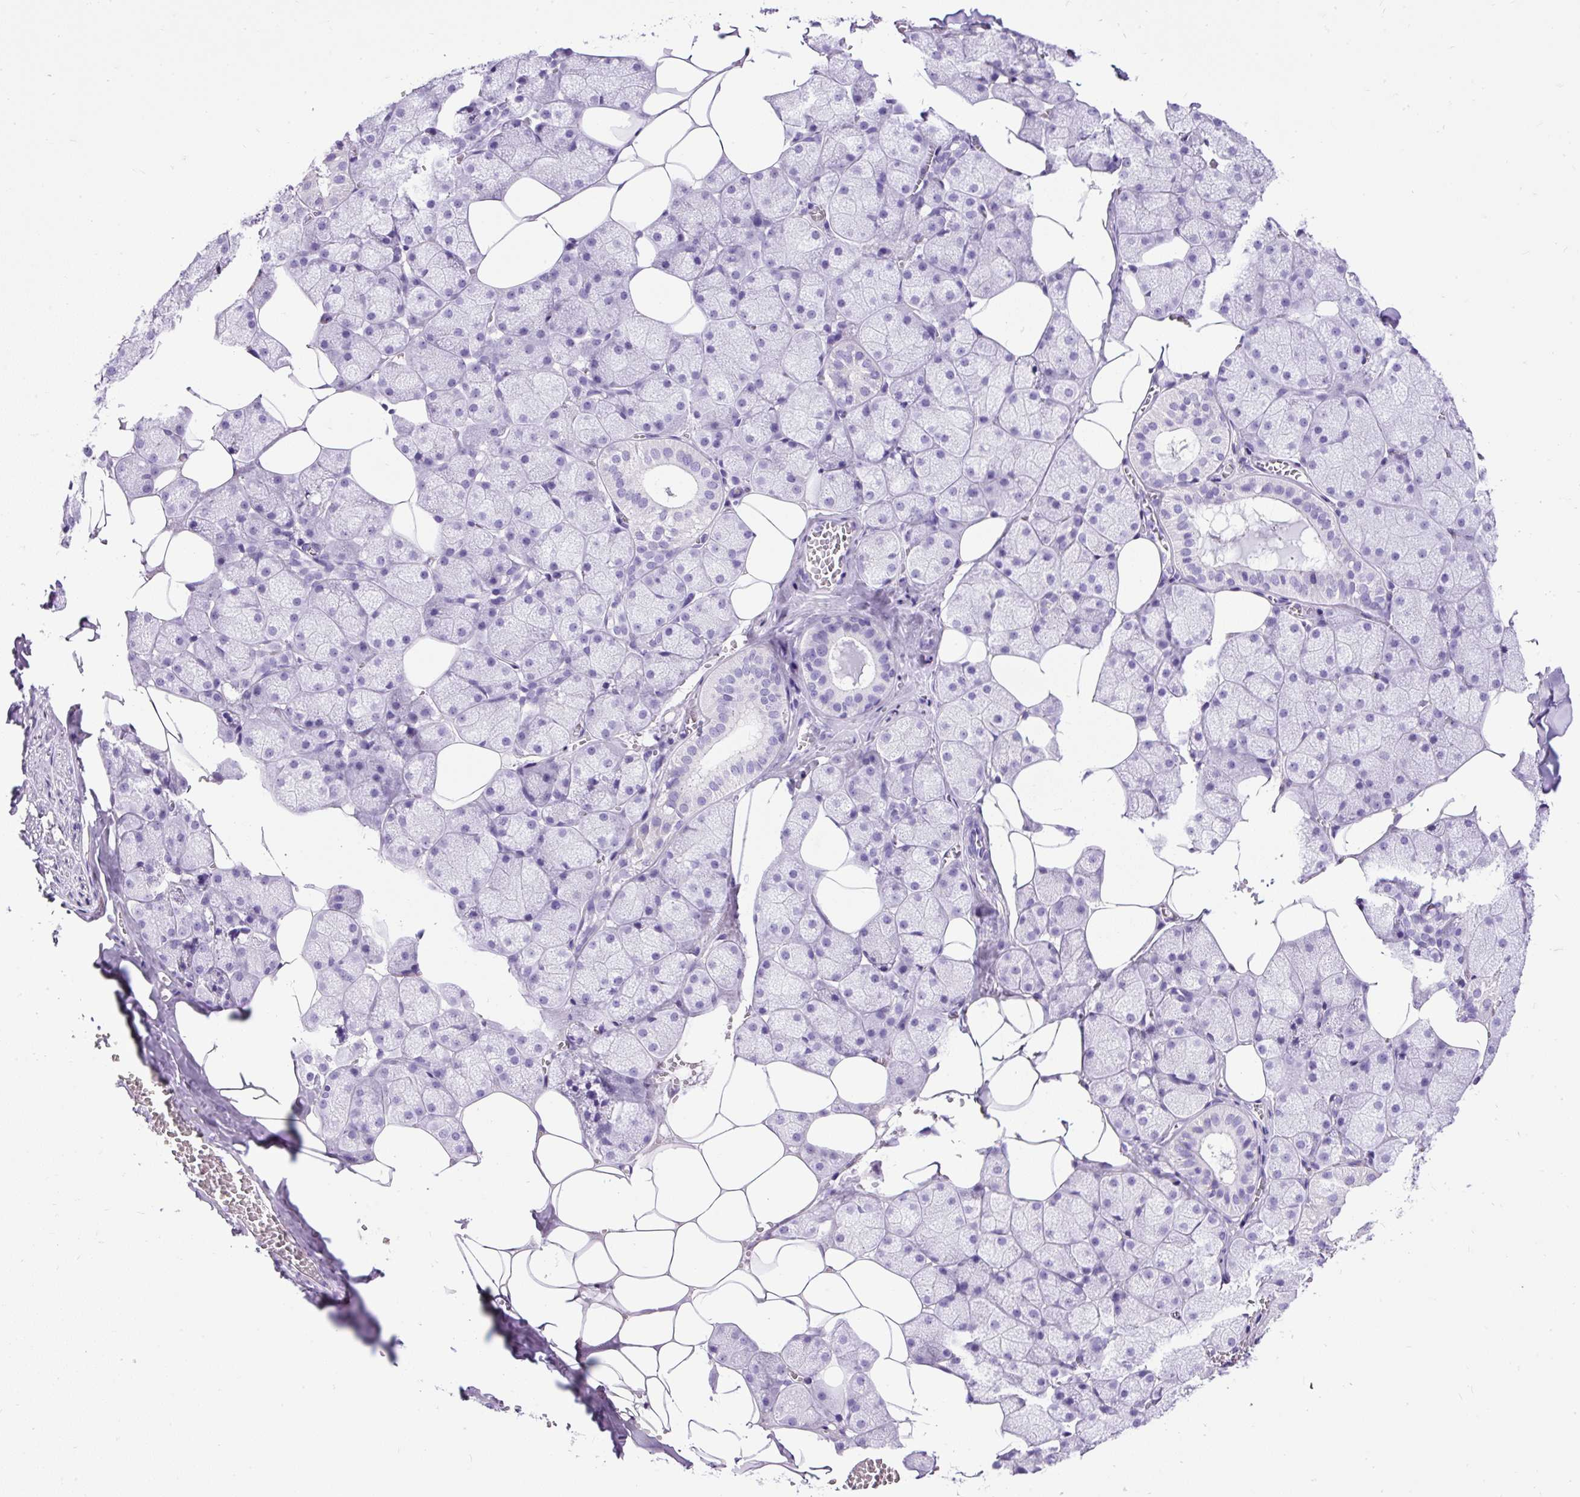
{"staining": {"intensity": "negative", "quantity": "none", "location": "none"}, "tissue": "salivary gland", "cell_type": "Glandular cells", "image_type": "normal", "snomed": [{"axis": "morphology", "description": "Normal tissue, NOS"}, {"axis": "topography", "description": "Salivary gland"}, {"axis": "topography", "description": "Peripheral nerve tissue"}], "caption": "The image reveals no staining of glandular cells in unremarkable salivary gland.", "gene": "PDIA2", "patient": {"sex": "male", "age": 38}}